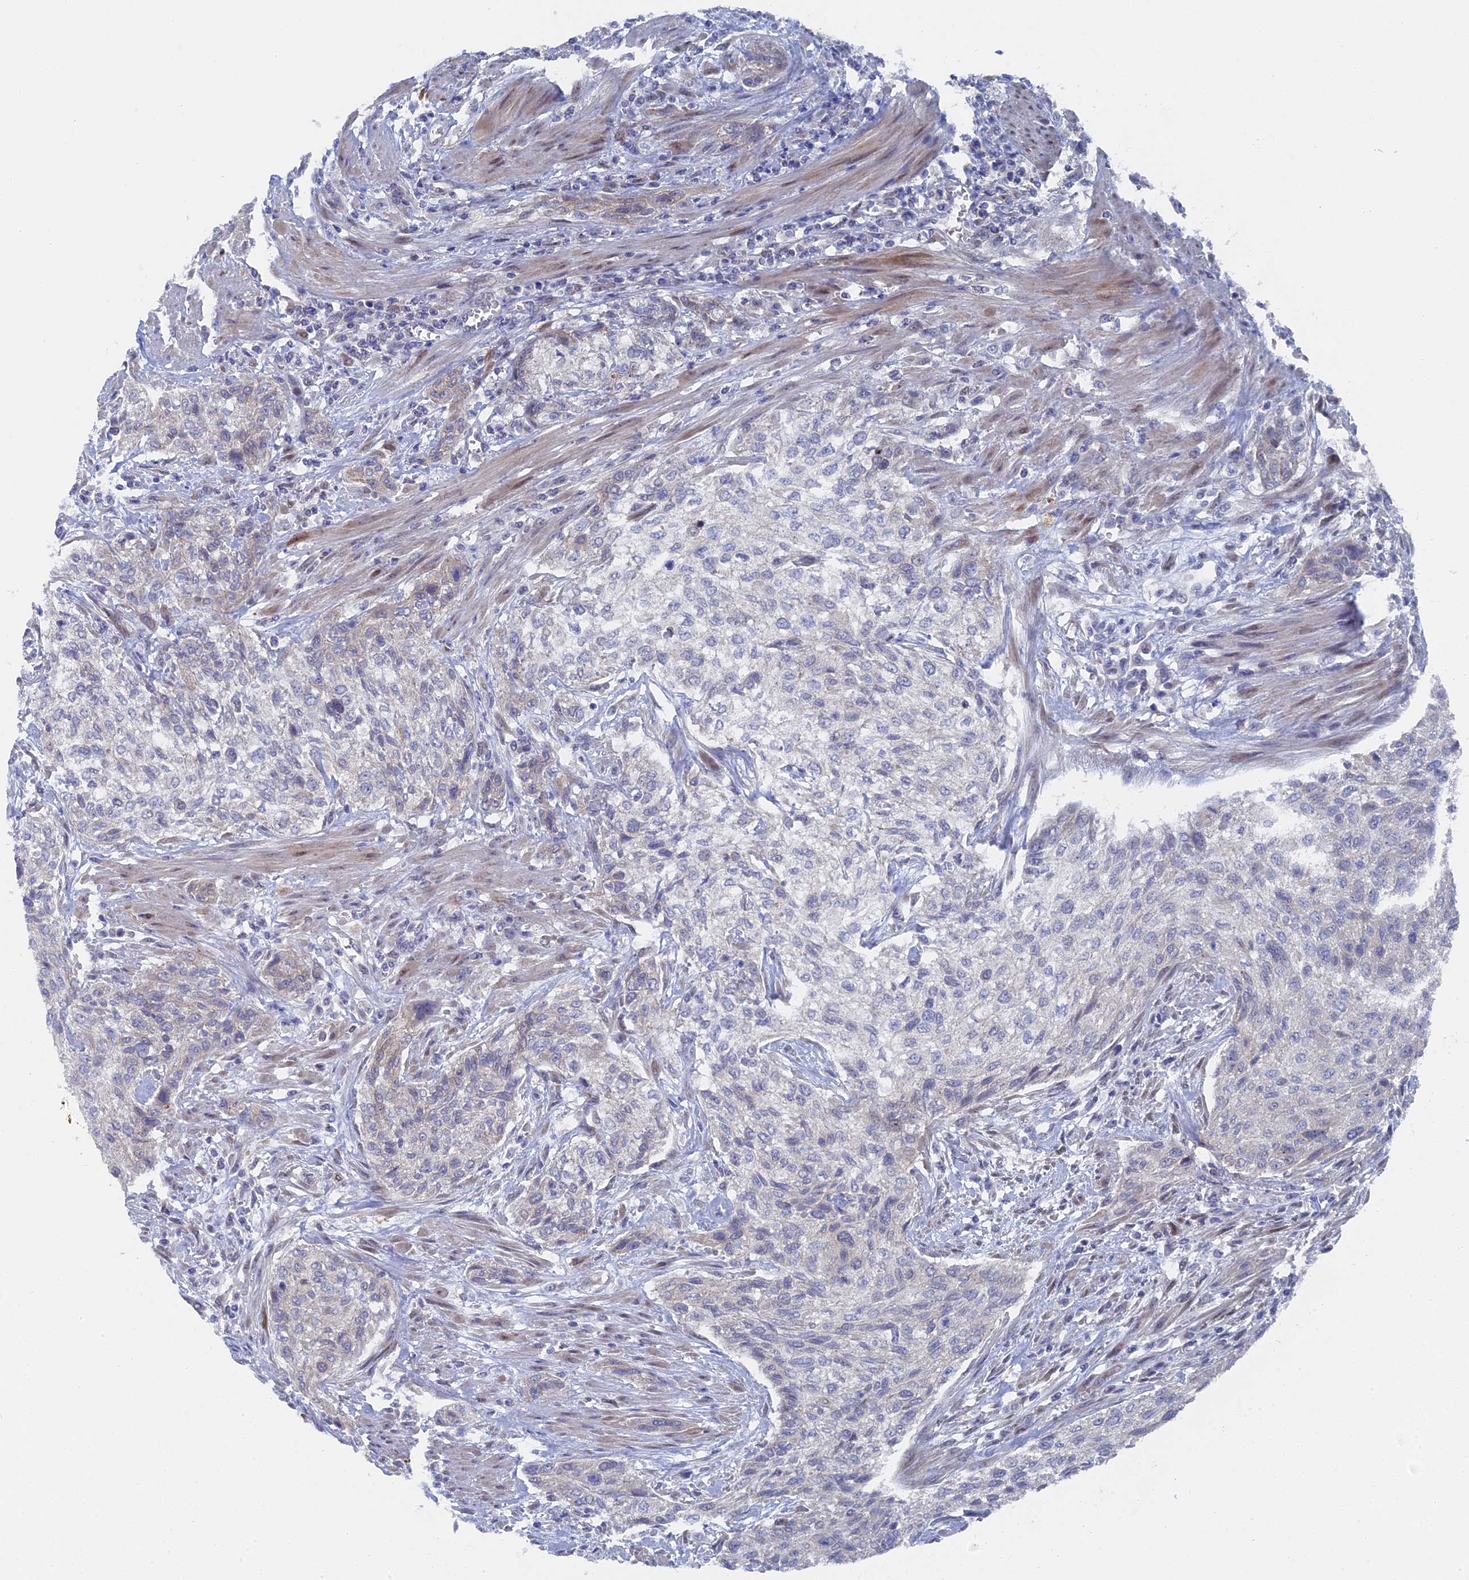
{"staining": {"intensity": "negative", "quantity": "none", "location": "none"}, "tissue": "urothelial cancer", "cell_type": "Tumor cells", "image_type": "cancer", "snomed": [{"axis": "morphology", "description": "Urothelial carcinoma, High grade"}, {"axis": "topography", "description": "Urinary bladder"}], "caption": "This is an immunohistochemistry micrograph of urothelial cancer. There is no expression in tumor cells.", "gene": "TMEM161A", "patient": {"sex": "male", "age": 35}}